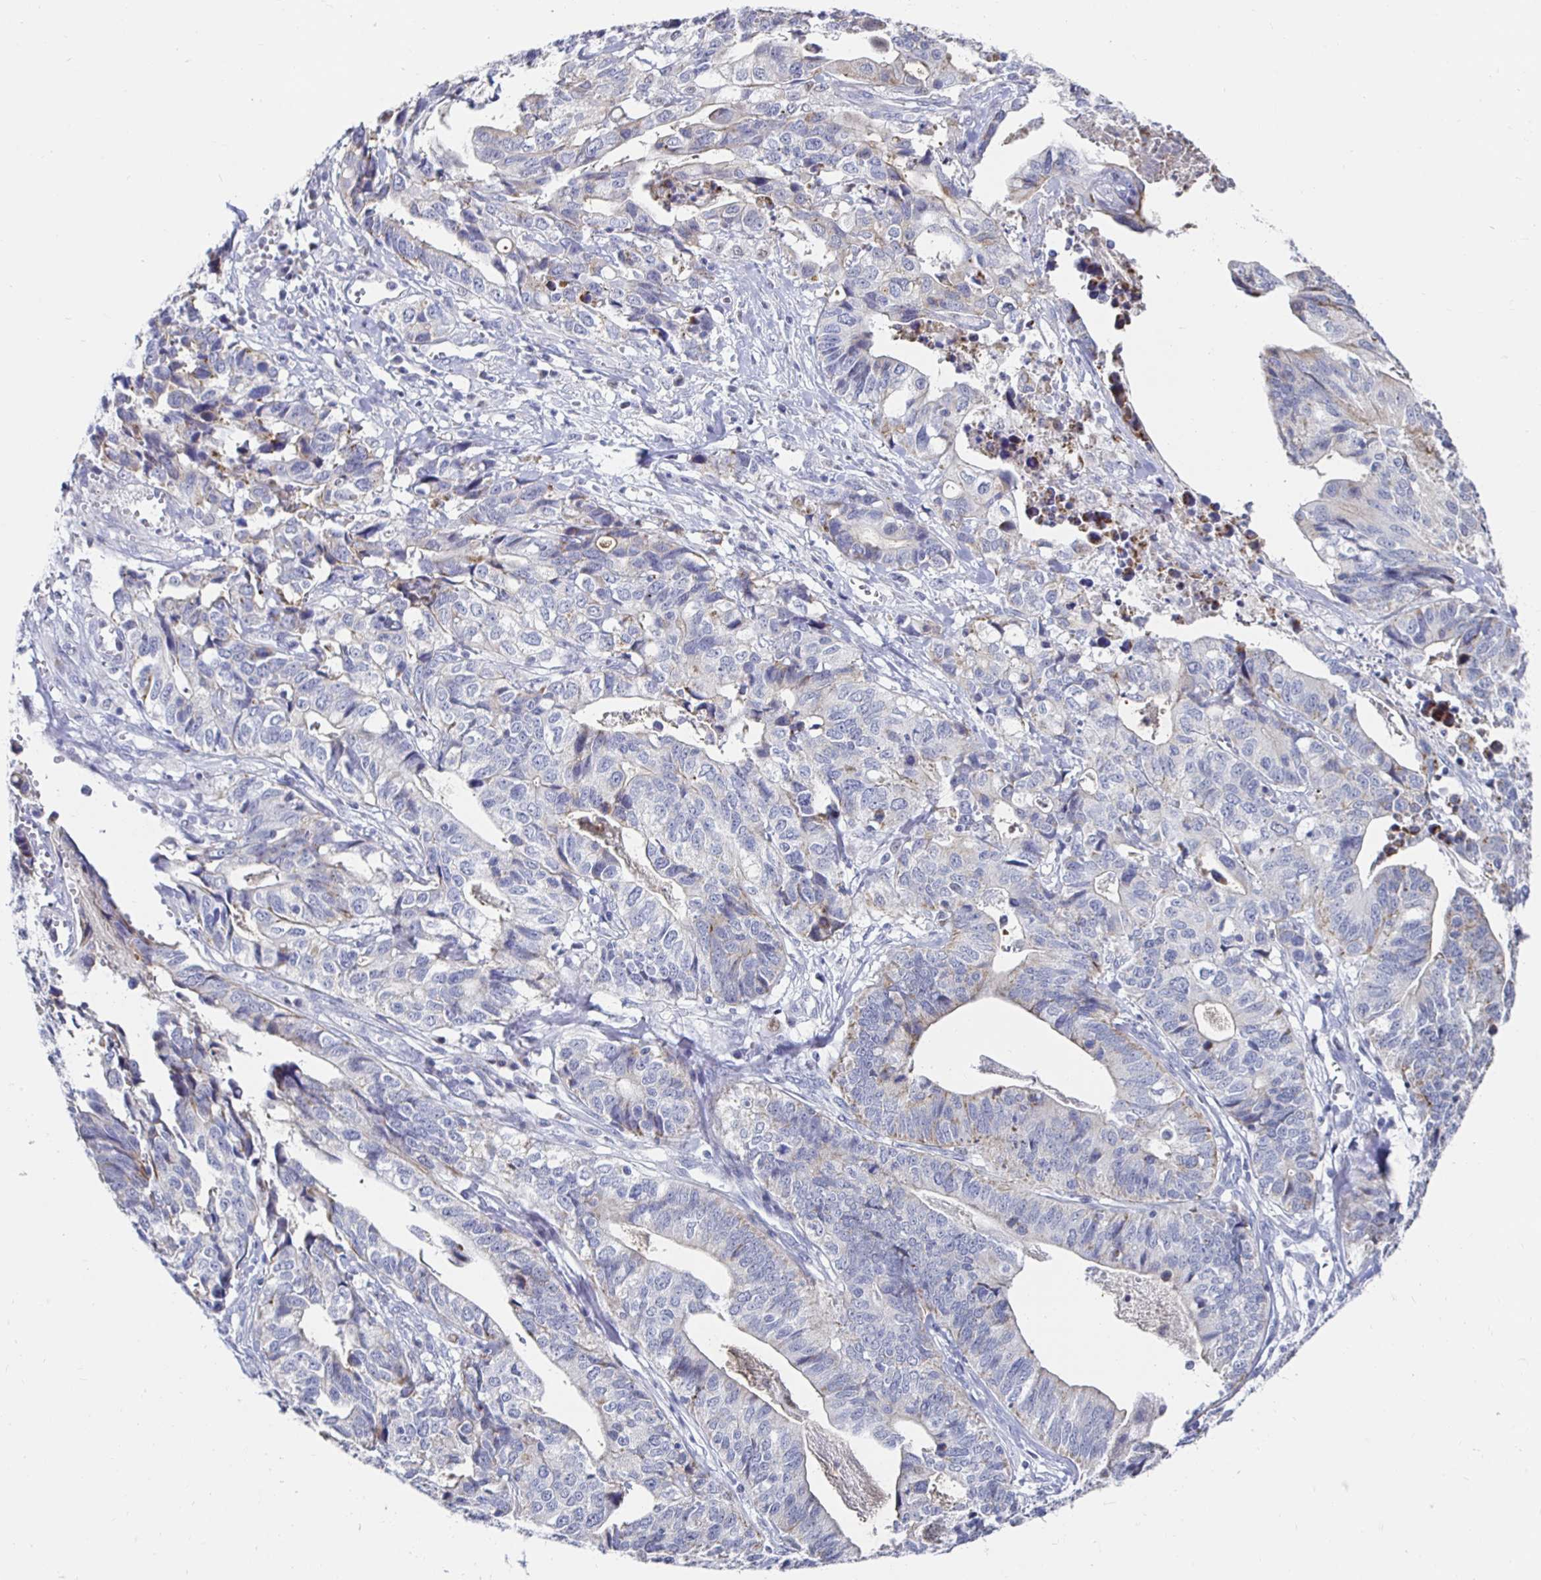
{"staining": {"intensity": "weak", "quantity": "<25%", "location": "cytoplasmic/membranous"}, "tissue": "stomach cancer", "cell_type": "Tumor cells", "image_type": "cancer", "snomed": [{"axis": "morphology", "description": "Adenocarcinoma, NOS"}, {"axis": "topography", "description": "Stomach, upper"}], "caption": "Stomach cancer was stained to show a protein in brown. There is no significant expression in tumor cells. (DAB (3,3'-diaminobenzidine) immunohistochemistry (IHC) visualized using brightfield microscopy, high magnification).", "gene": "NOCT", "patient": {"sex": "female", "age": 67}}